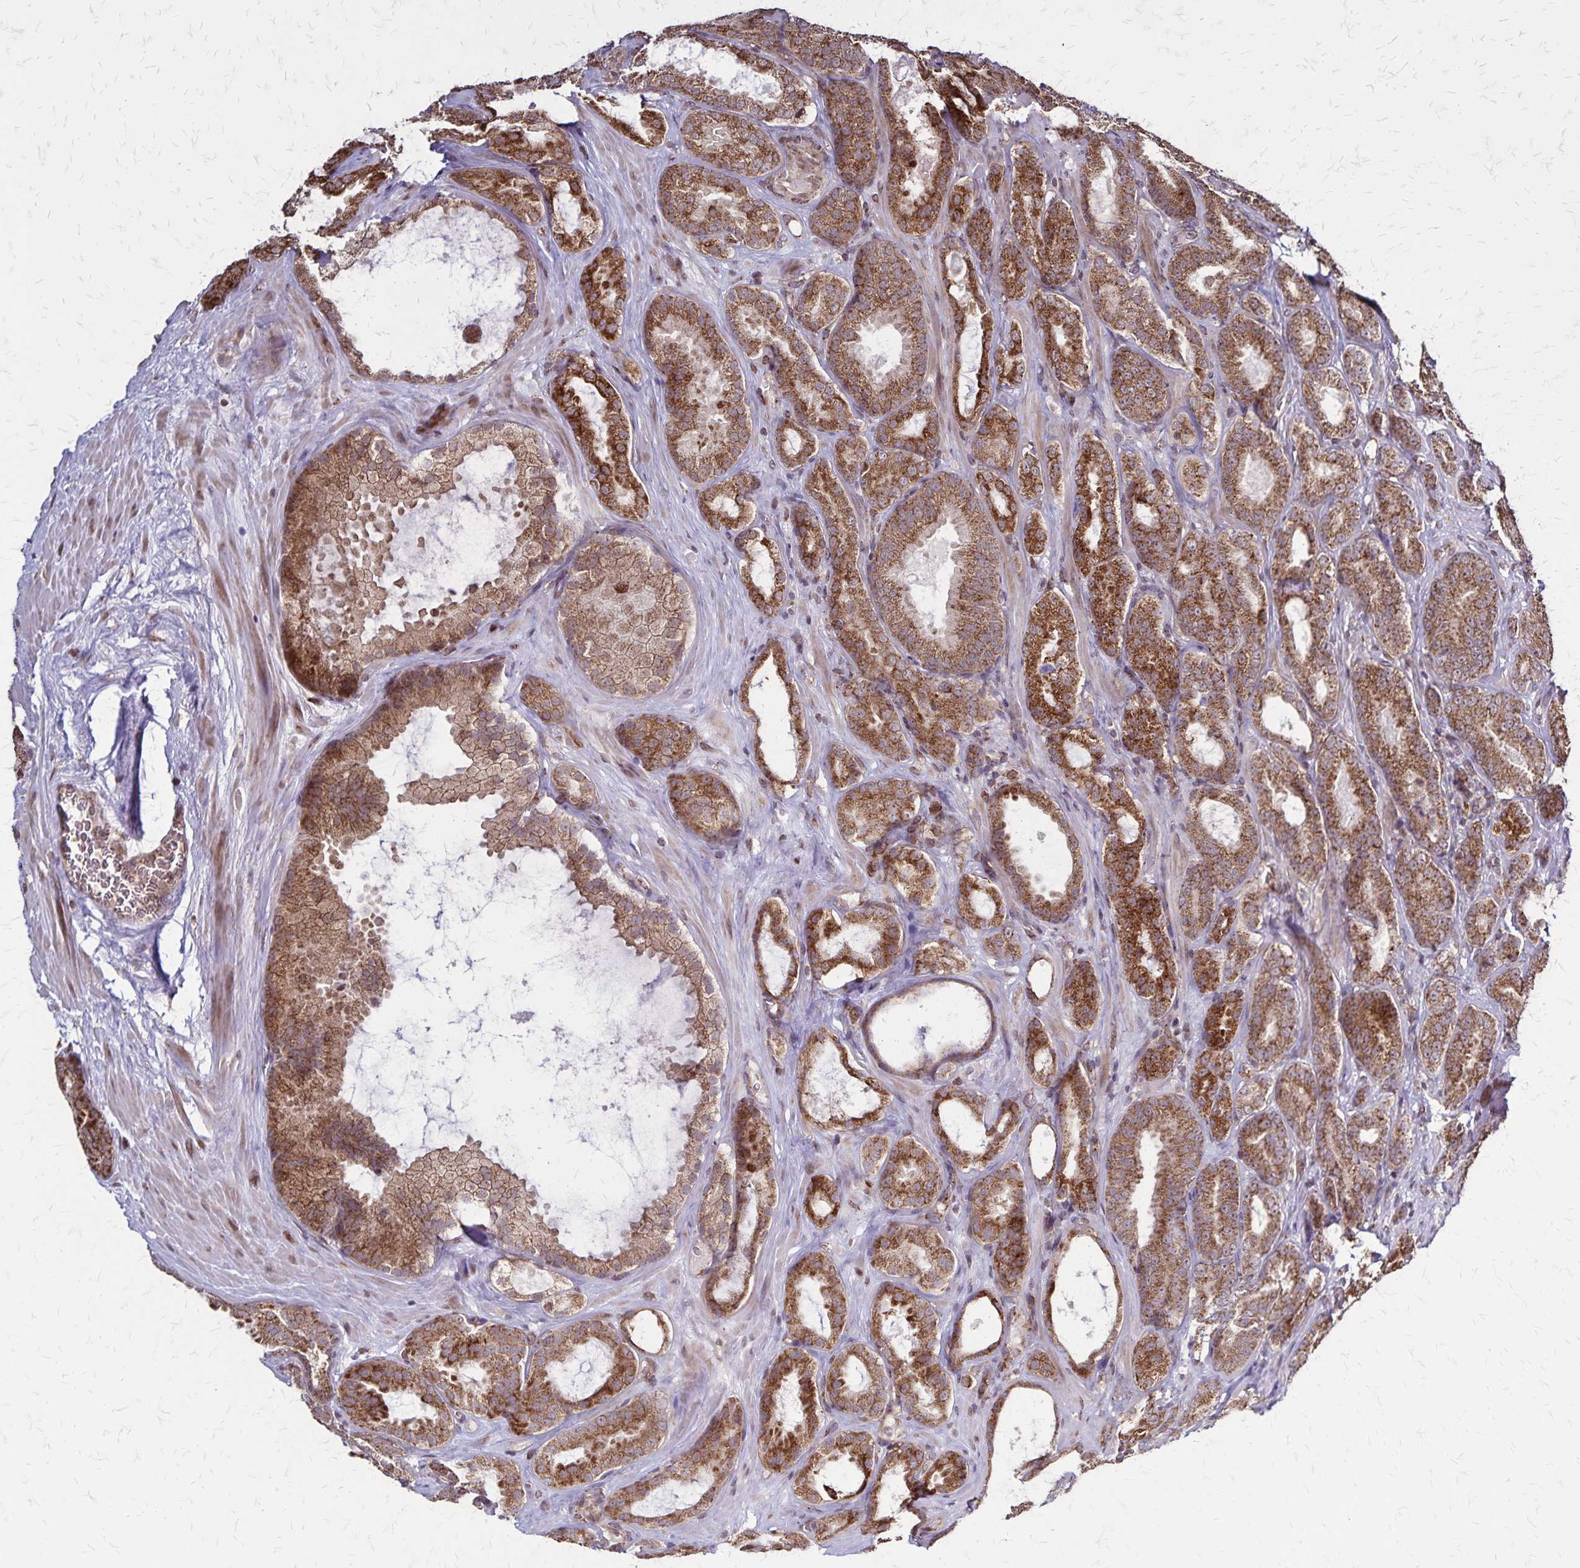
{"staining": {"intensity": "moderate", "quantity": ">75%", "location": "cytoplasmic/membranous"}, "tissue": "prostate cancer", "cell_type": "Tumor cells", "image_type": "cancer", "snomed": [{"axis": "morphology", "description": "Adenocarcinoma, High grade"}, {"axis": "topography", "description": "Prostate"}], "caption": "IHC micrograph of prostate cancer (high-grade adenocarcinoma) stained for a protein (brown), which displays medium levels of moderate cytoplasmic/membranous staining in about >75% of tumor cells.", "gene": "NFS1", "patient": {"sex": "male", "age": 64}}